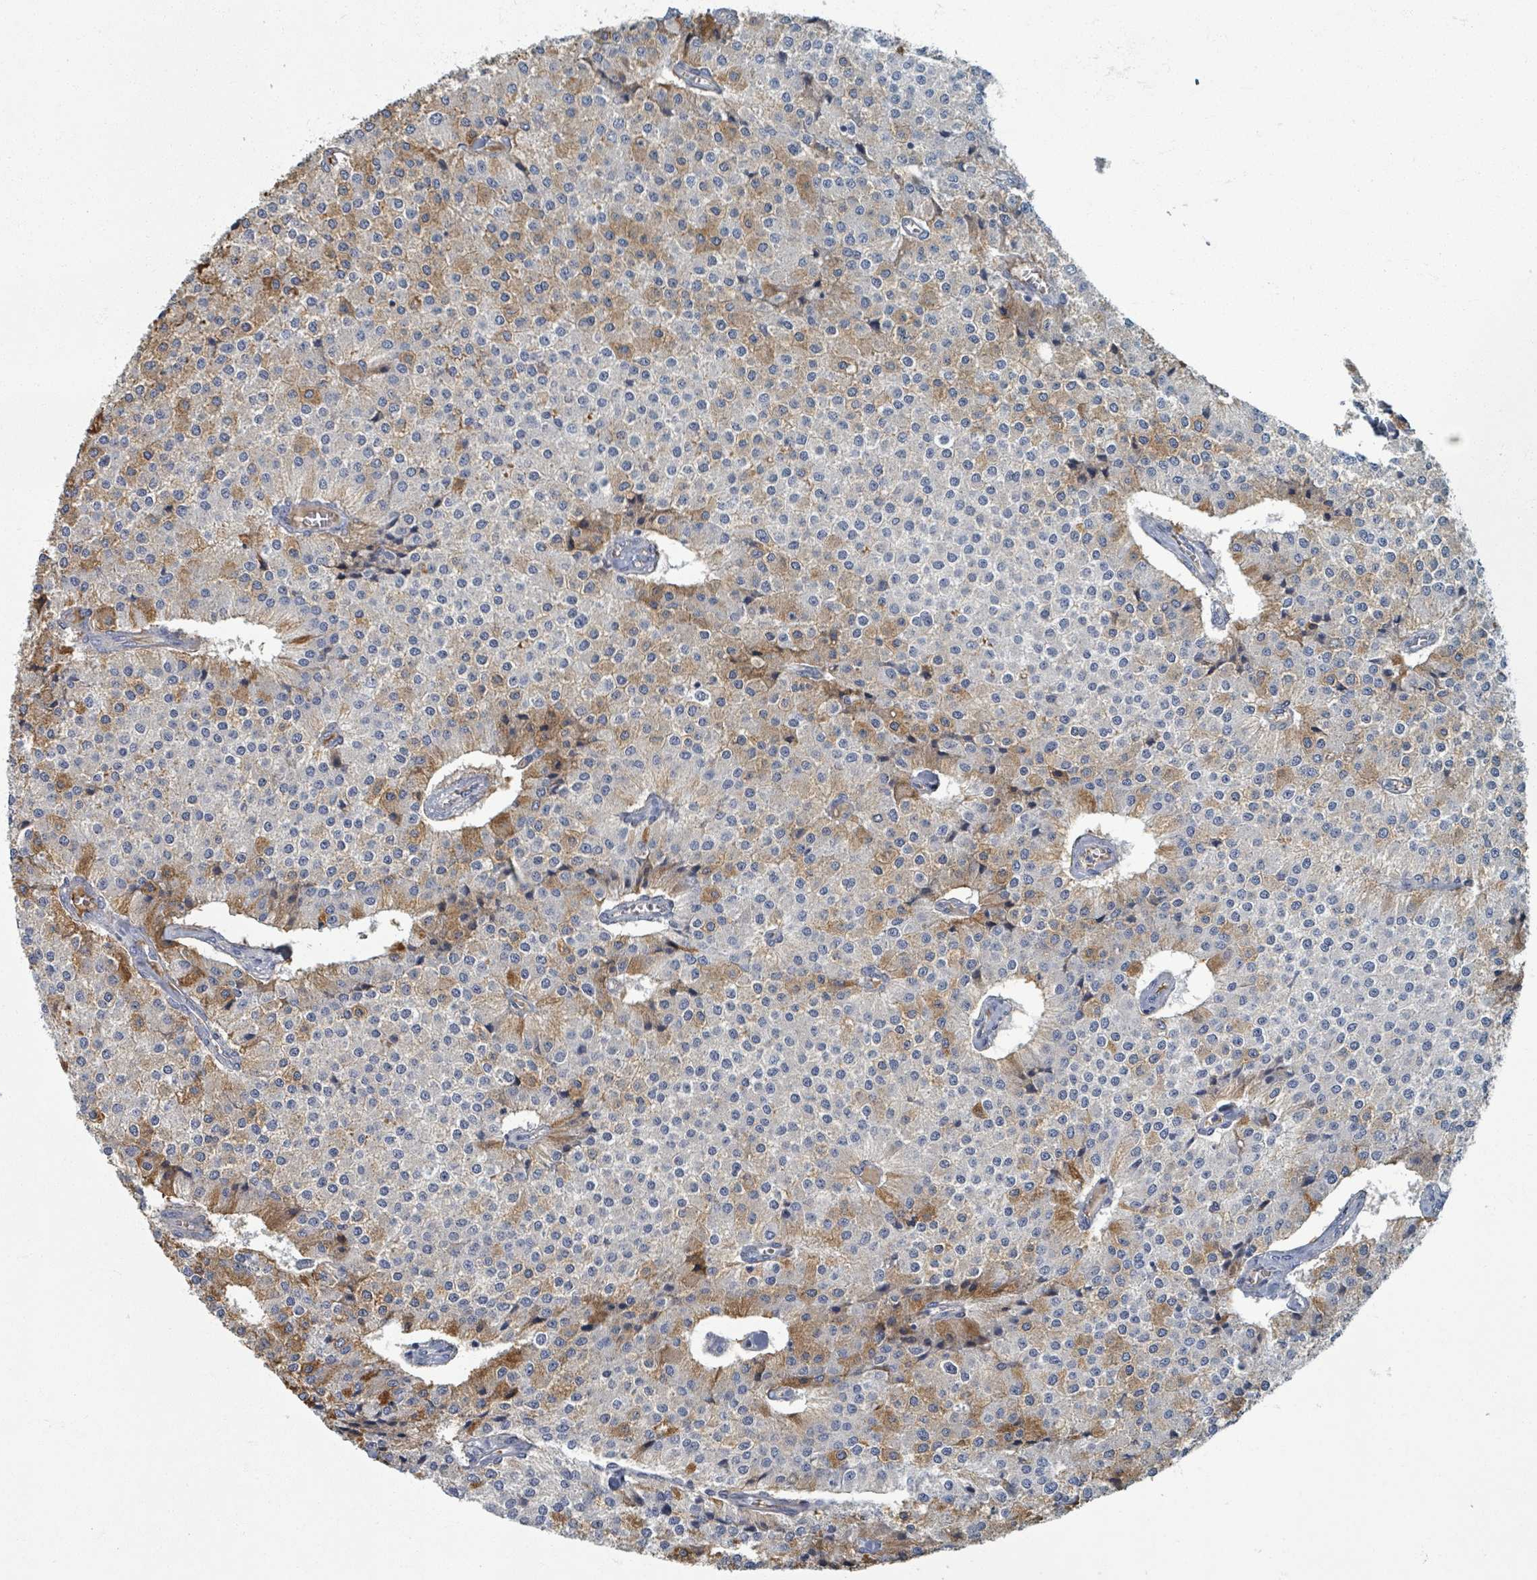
{"staining": {"intensity": "moderate", "quantity": "25%-75%", "location": "cytoplasmic/membranous"}, "tissue": "carcinoid", "cell_type": "Tumor cells", "image_type": "cancer", "snomed": [{"axis": "morphology", "description": "Carcinoid, malignant, NOS"}, {"axis": "topography", "description": "Colon"}], "caption": "Immunohistochemical staining of malignant carcinoid reveals moderate cytoplasmic/membranous protein staining in approximately 25%-75% of tumor cells.", "gene": "WNT11", "patient": {"sex": "female", "age": 52}}